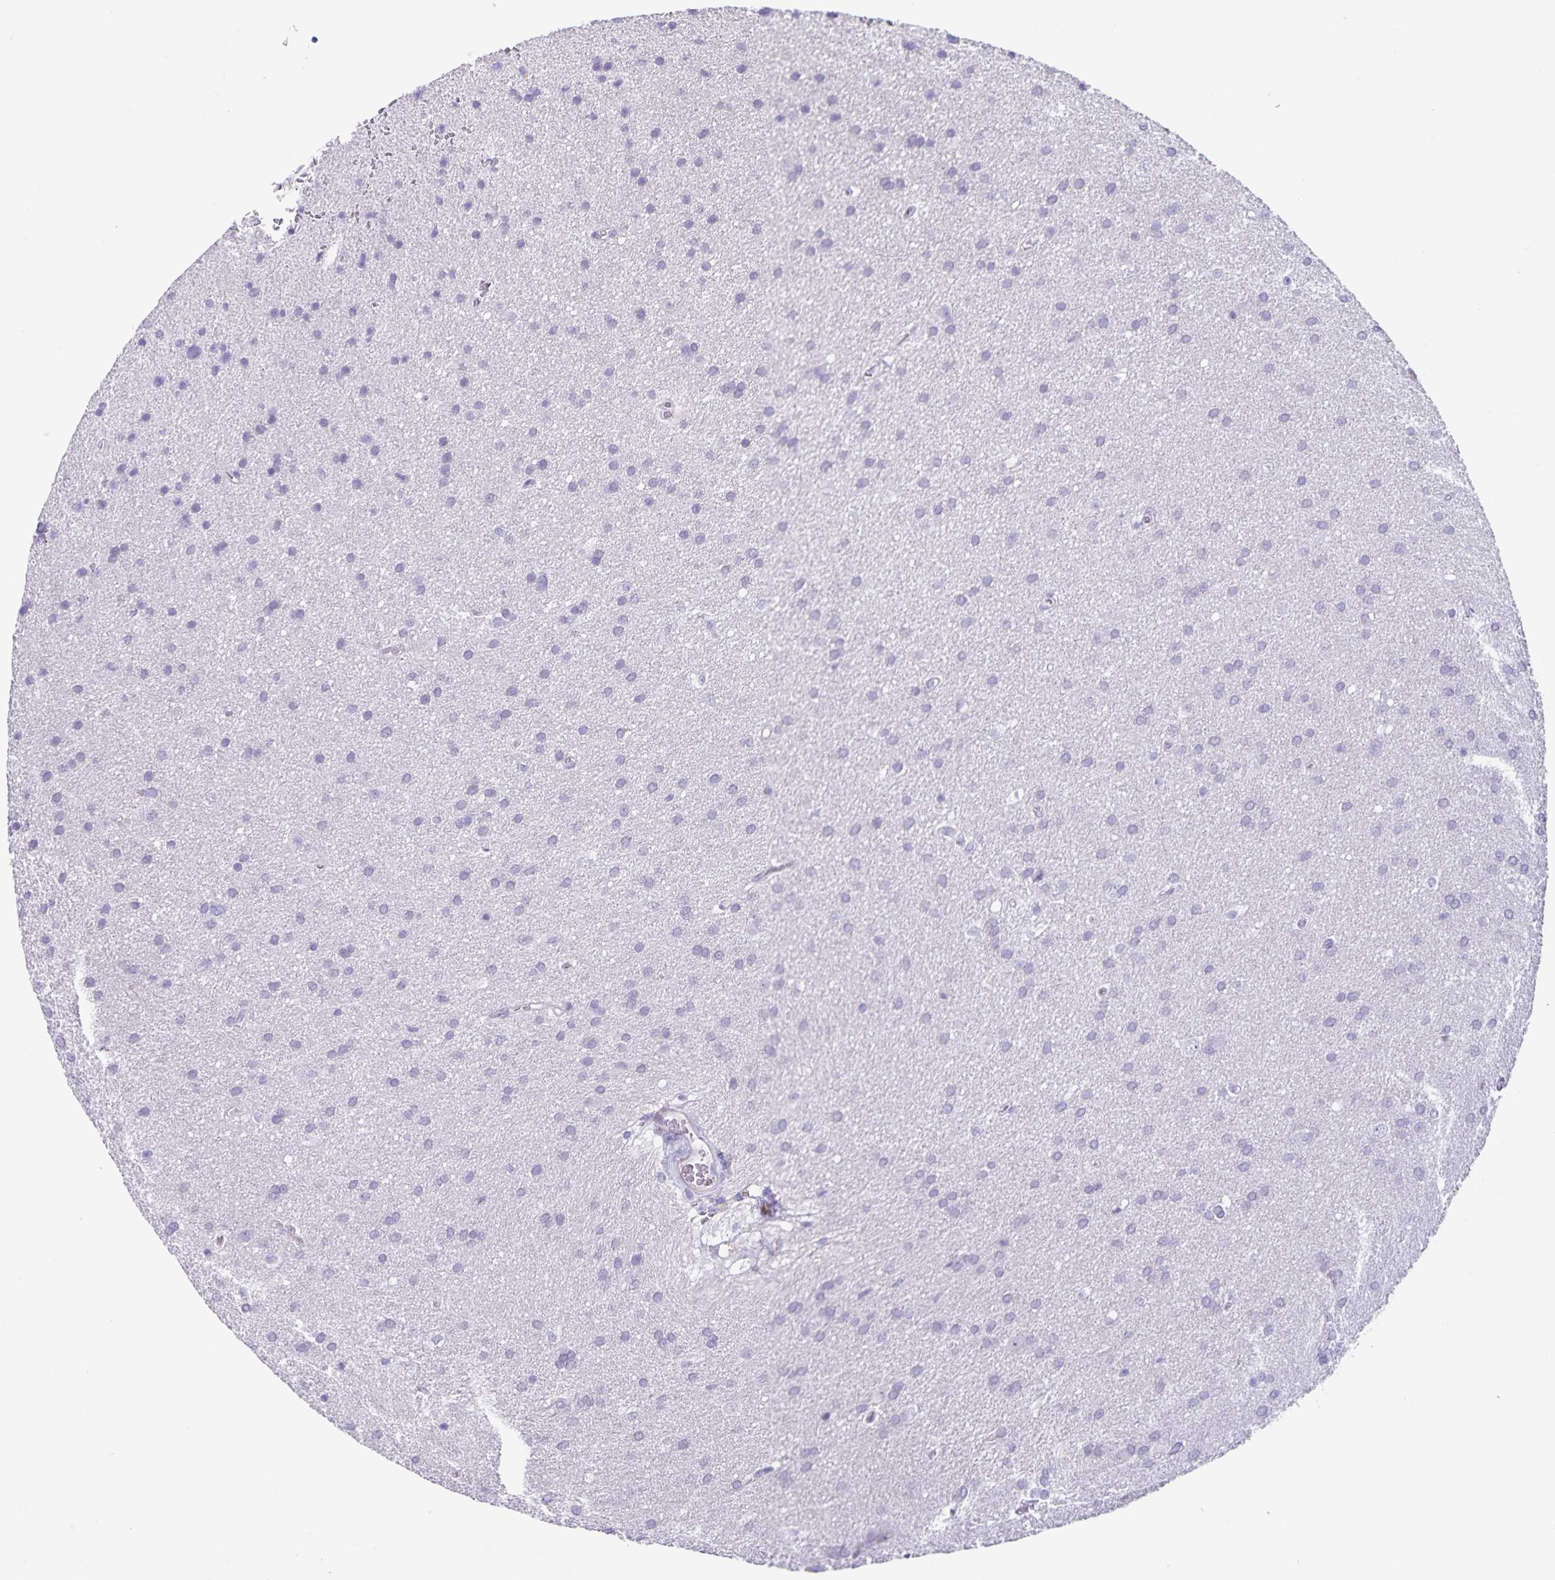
{"staining": {"intensity": "negative", "quantity": "none", "location": "none"}, "tissue": "glioma", "cell_type": "Tumor cells", "image_type": "cancer", "snomed": [{"axis": "morphology", "description": "Glioma, malignant, Low grade"}, {"axis": "topography", "description": "Brain"}], "caption": "A micrograph of low-grade glioma (malignant) stained for a protein reveals no brown staining in tumor cells.", "gene": "C11orf42", "patient": {"sex": "female", "age": 54}}